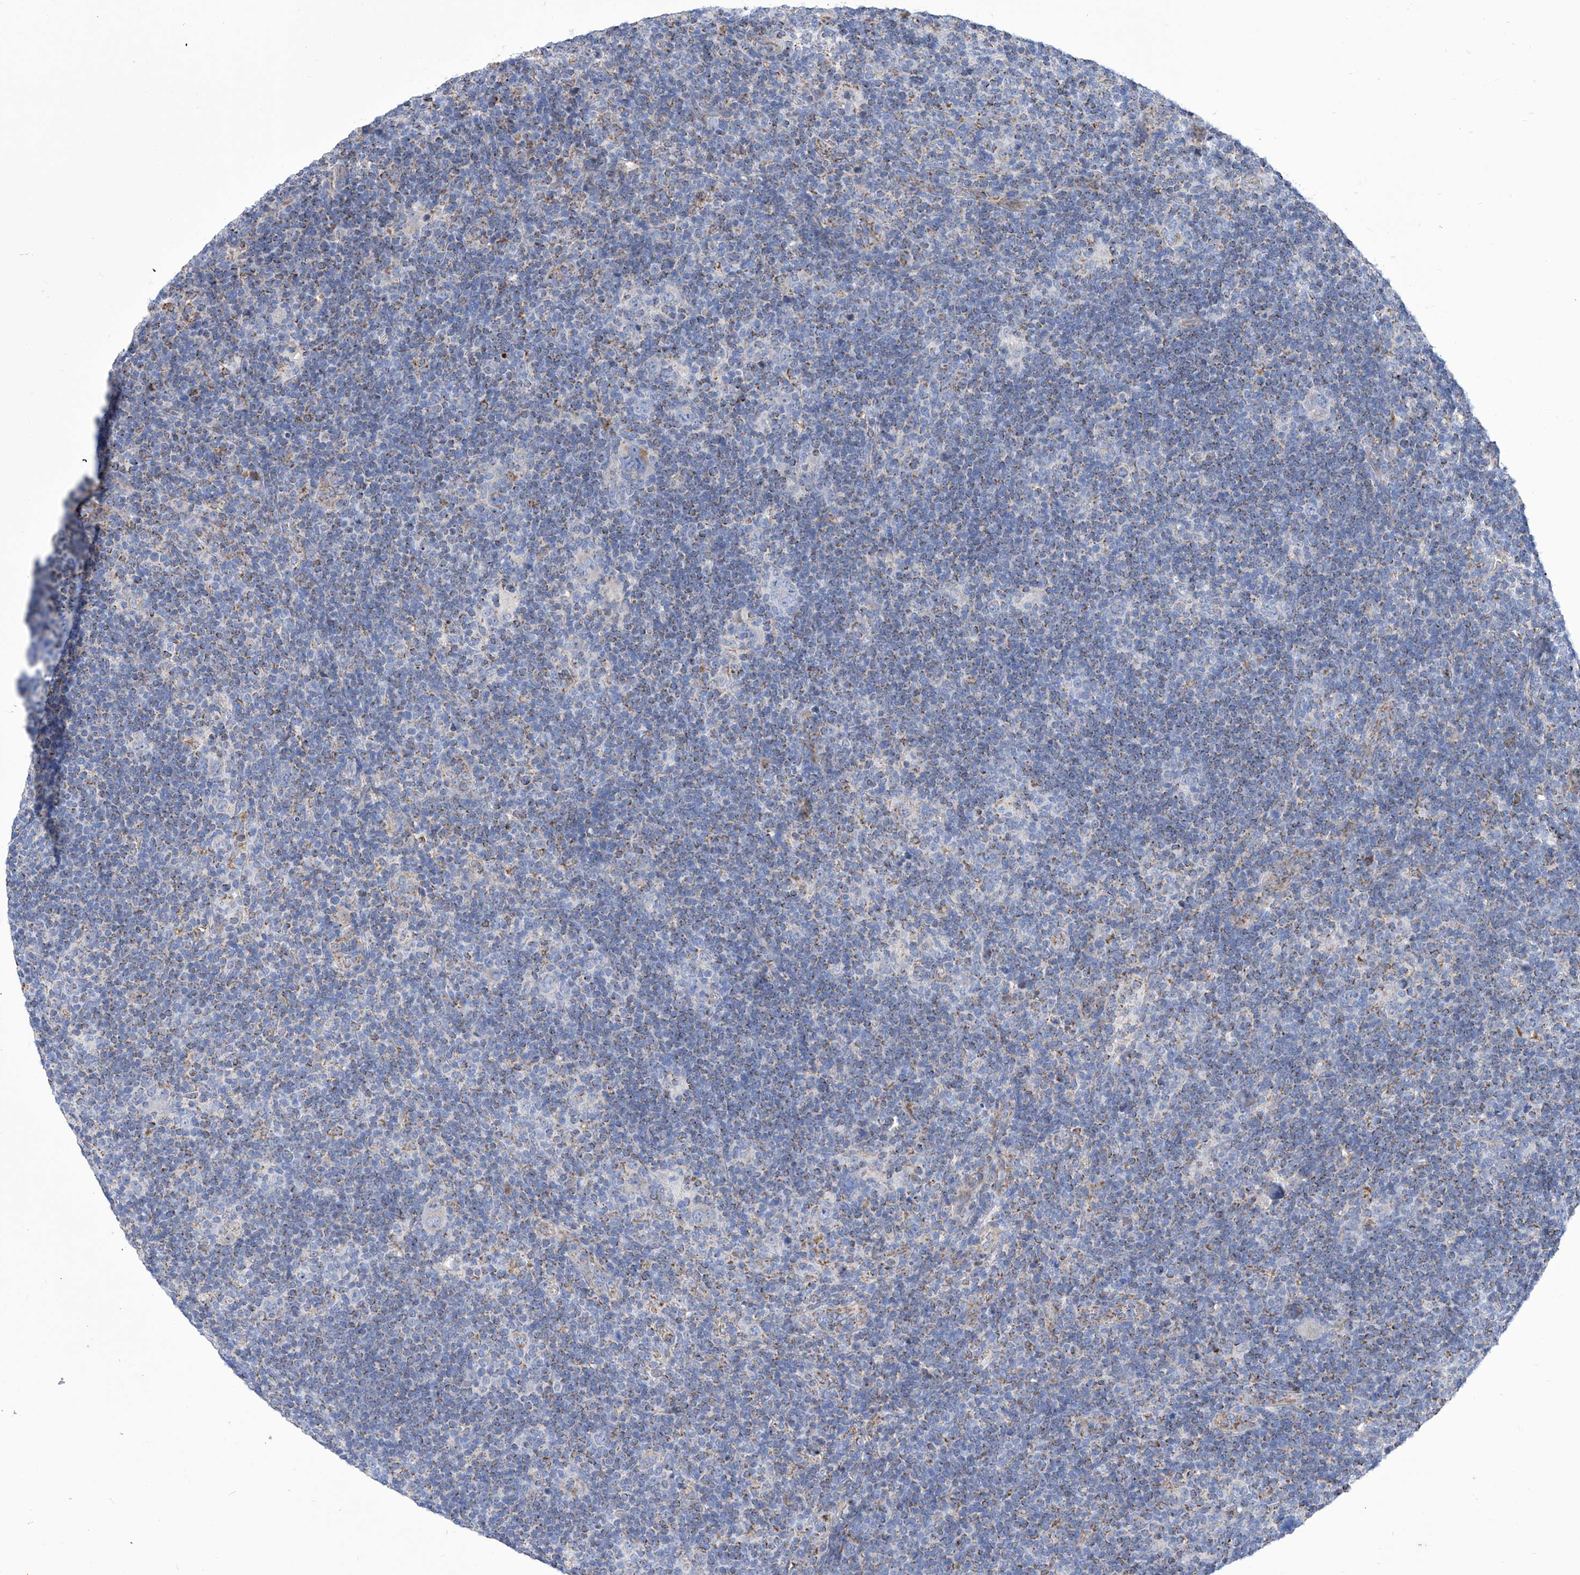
{"staining": {"intensity": "negative", "quantity": "none", "location": "none"}, "tissue": "lymphoma", "cell_type": "Tumor cells", "image_type": "cancer", "snomed": [{"axis": "morphology", "description": "Hodgkin's disease, NOS"}, {"axis": "topography", "description": "Lymph node"}], "caption": "DAB (3,3'-diaminobenzidine) immunohistochemical staining of lymphoma demonstrates no significant expression in tumor cells.", "gene": "SRBD1", "patient": {"sex": "female", "age": 57}}